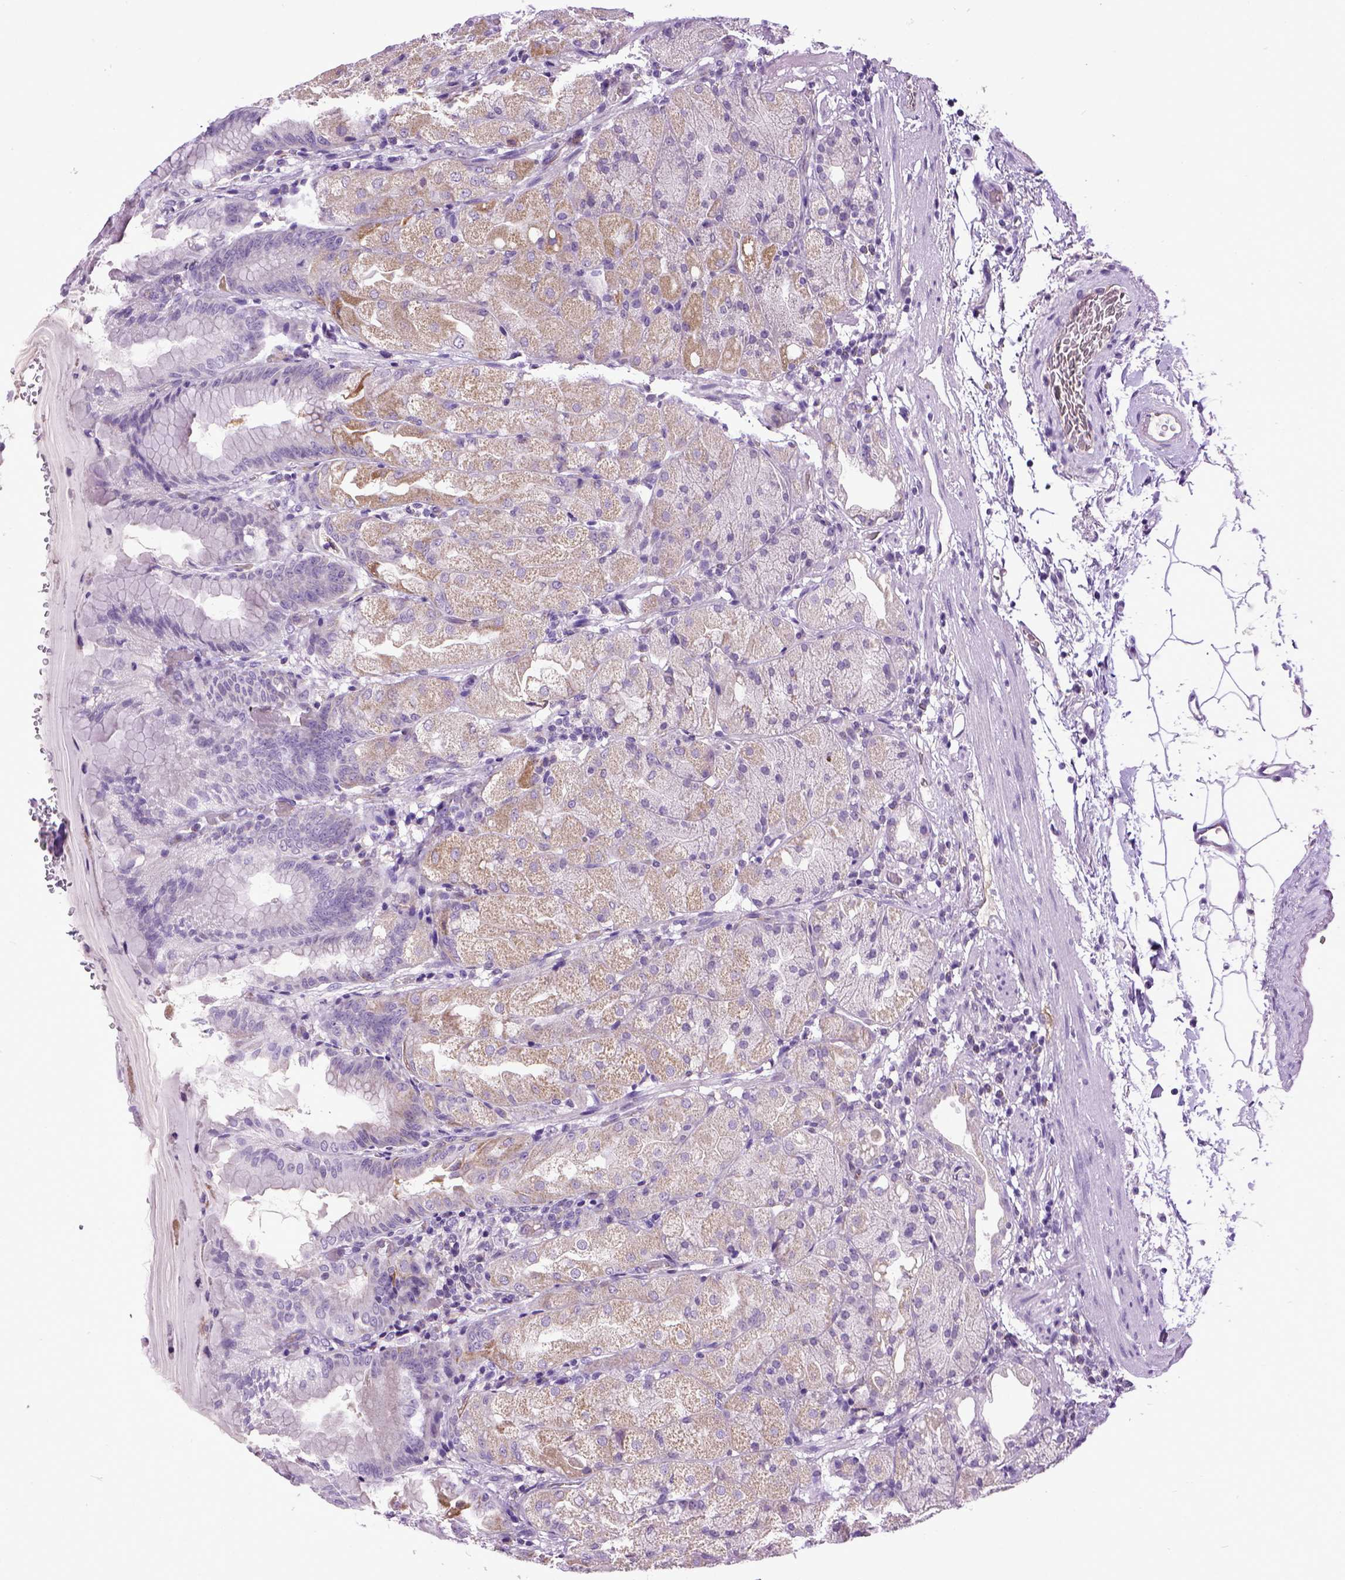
{"staining": {"intensity": "weak", "quantity": "<25%", "location": "cytoplasmic/membranous"}, "tissue": "stomach", "cell_type": "Glandular cells", "image_type": "normal", "snomed": [{"axis": "morphology", "description": "Normal tissue, NOS"}, {"axis": "topography", "description": "Stomach, upper"}, {"axis": "topography", "description": "Stomach"}, {"axis": "topography", "description": "Stomach, lower"}], "caption": "Immunohistochemical staining of unremarkable human stomach demonstrates no significant positivity in glandular cells. Brightfield microscopy of immunohistochemistry stained with DAB (3,3'-diaminobenzidine) (brown) and hematoxylin (blue), captured at high magnification.", "gene": "ENG", "patient": {"sex": "male", "age": 62}}